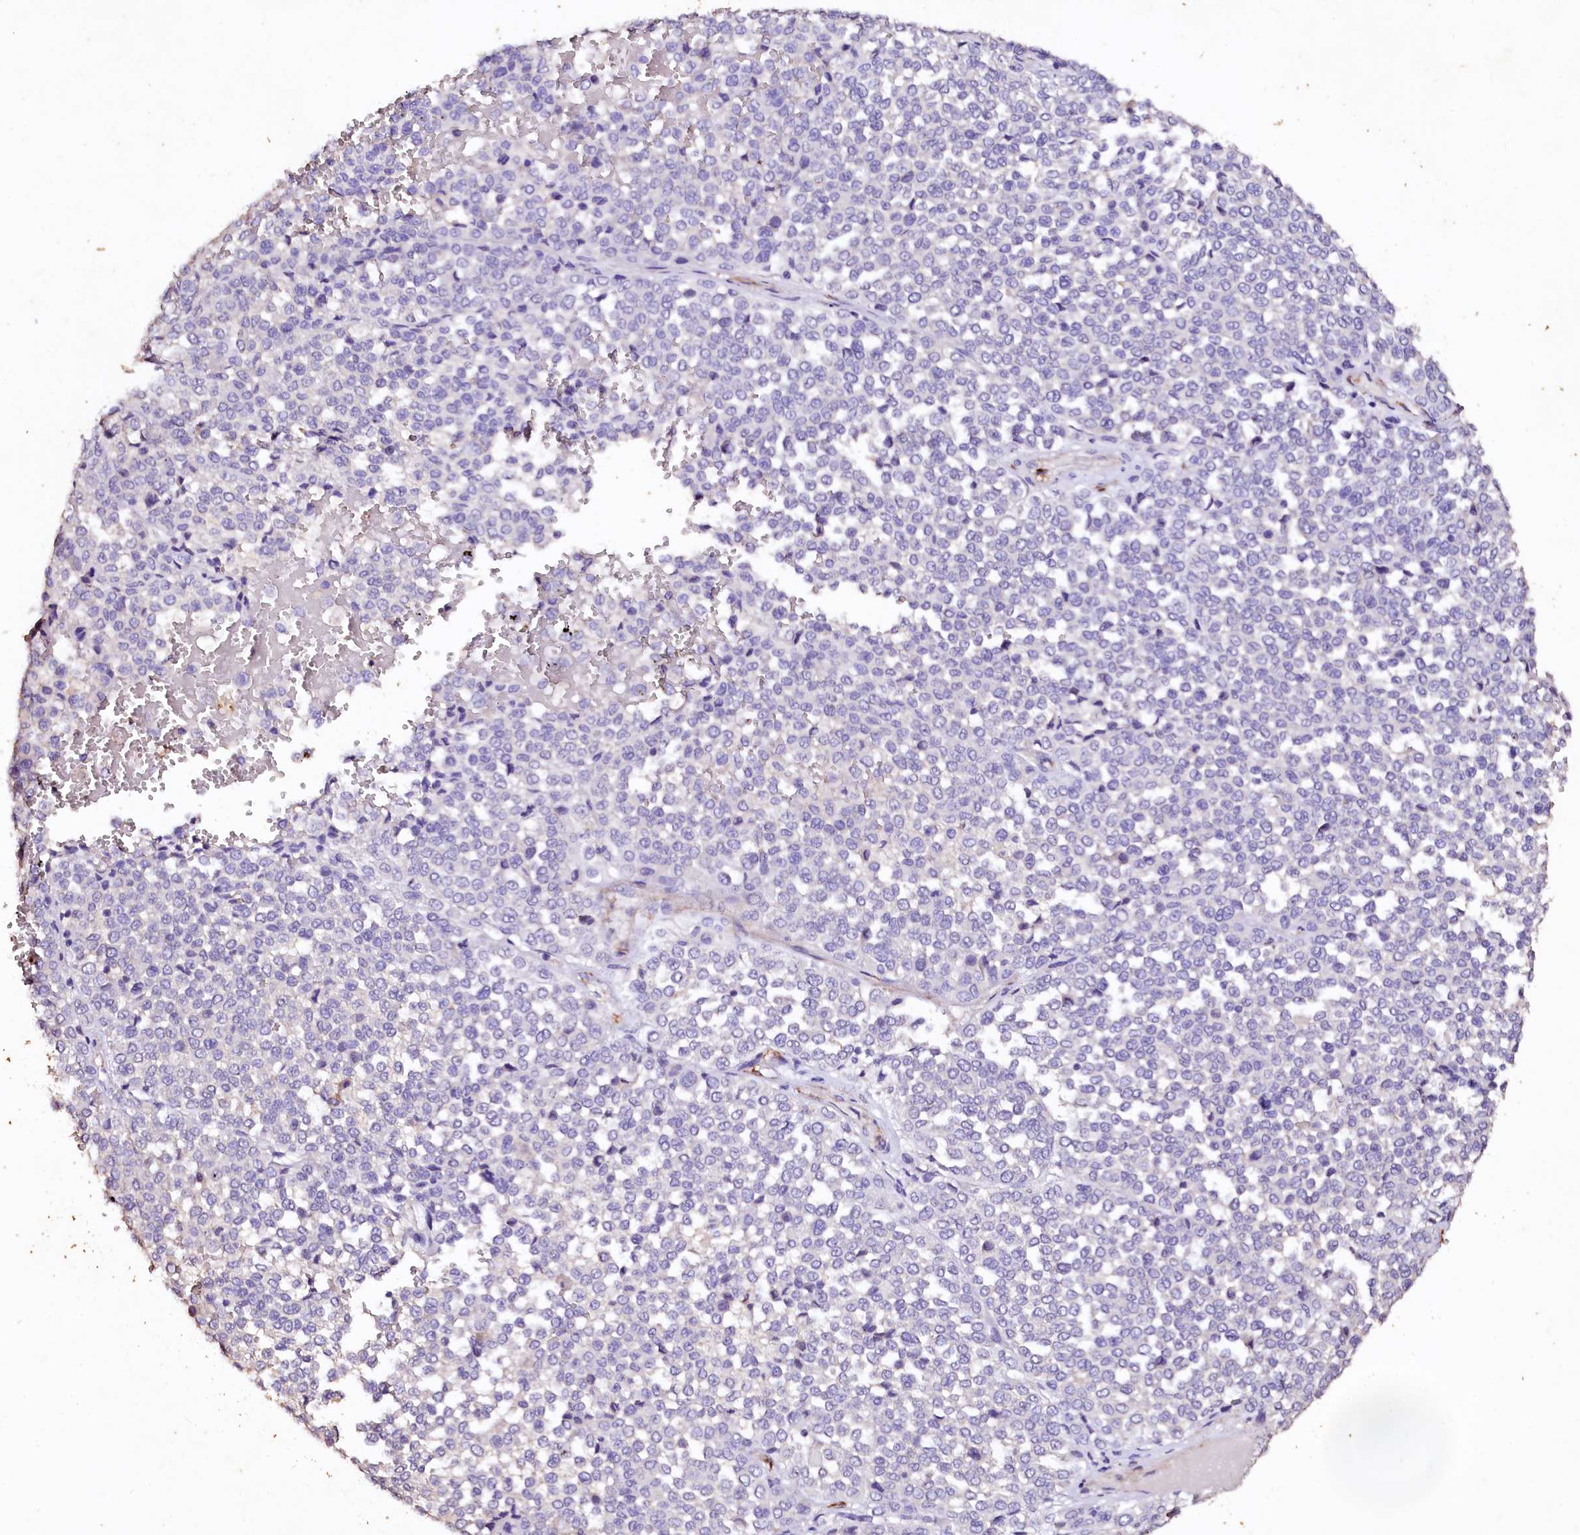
{"staining": {"intensity": "negative", "quantity": "none", "location": "none"}, "tissue": "melanoma", "cell_type": "Tumor cells", "image_type": "cancer", "snomed": [{"axis": "morphology", "description": "Malignant melanoma, Metastatic site"}, {"axis": "topography", "description": "Pancreas"}], "caption": "A high-resolution micrograph shows IHC staining of melanoma, which exhibits no significant staining in tumor cells.", "gene": "VPS36", "patient": {"sex": "female", "age": 30}}